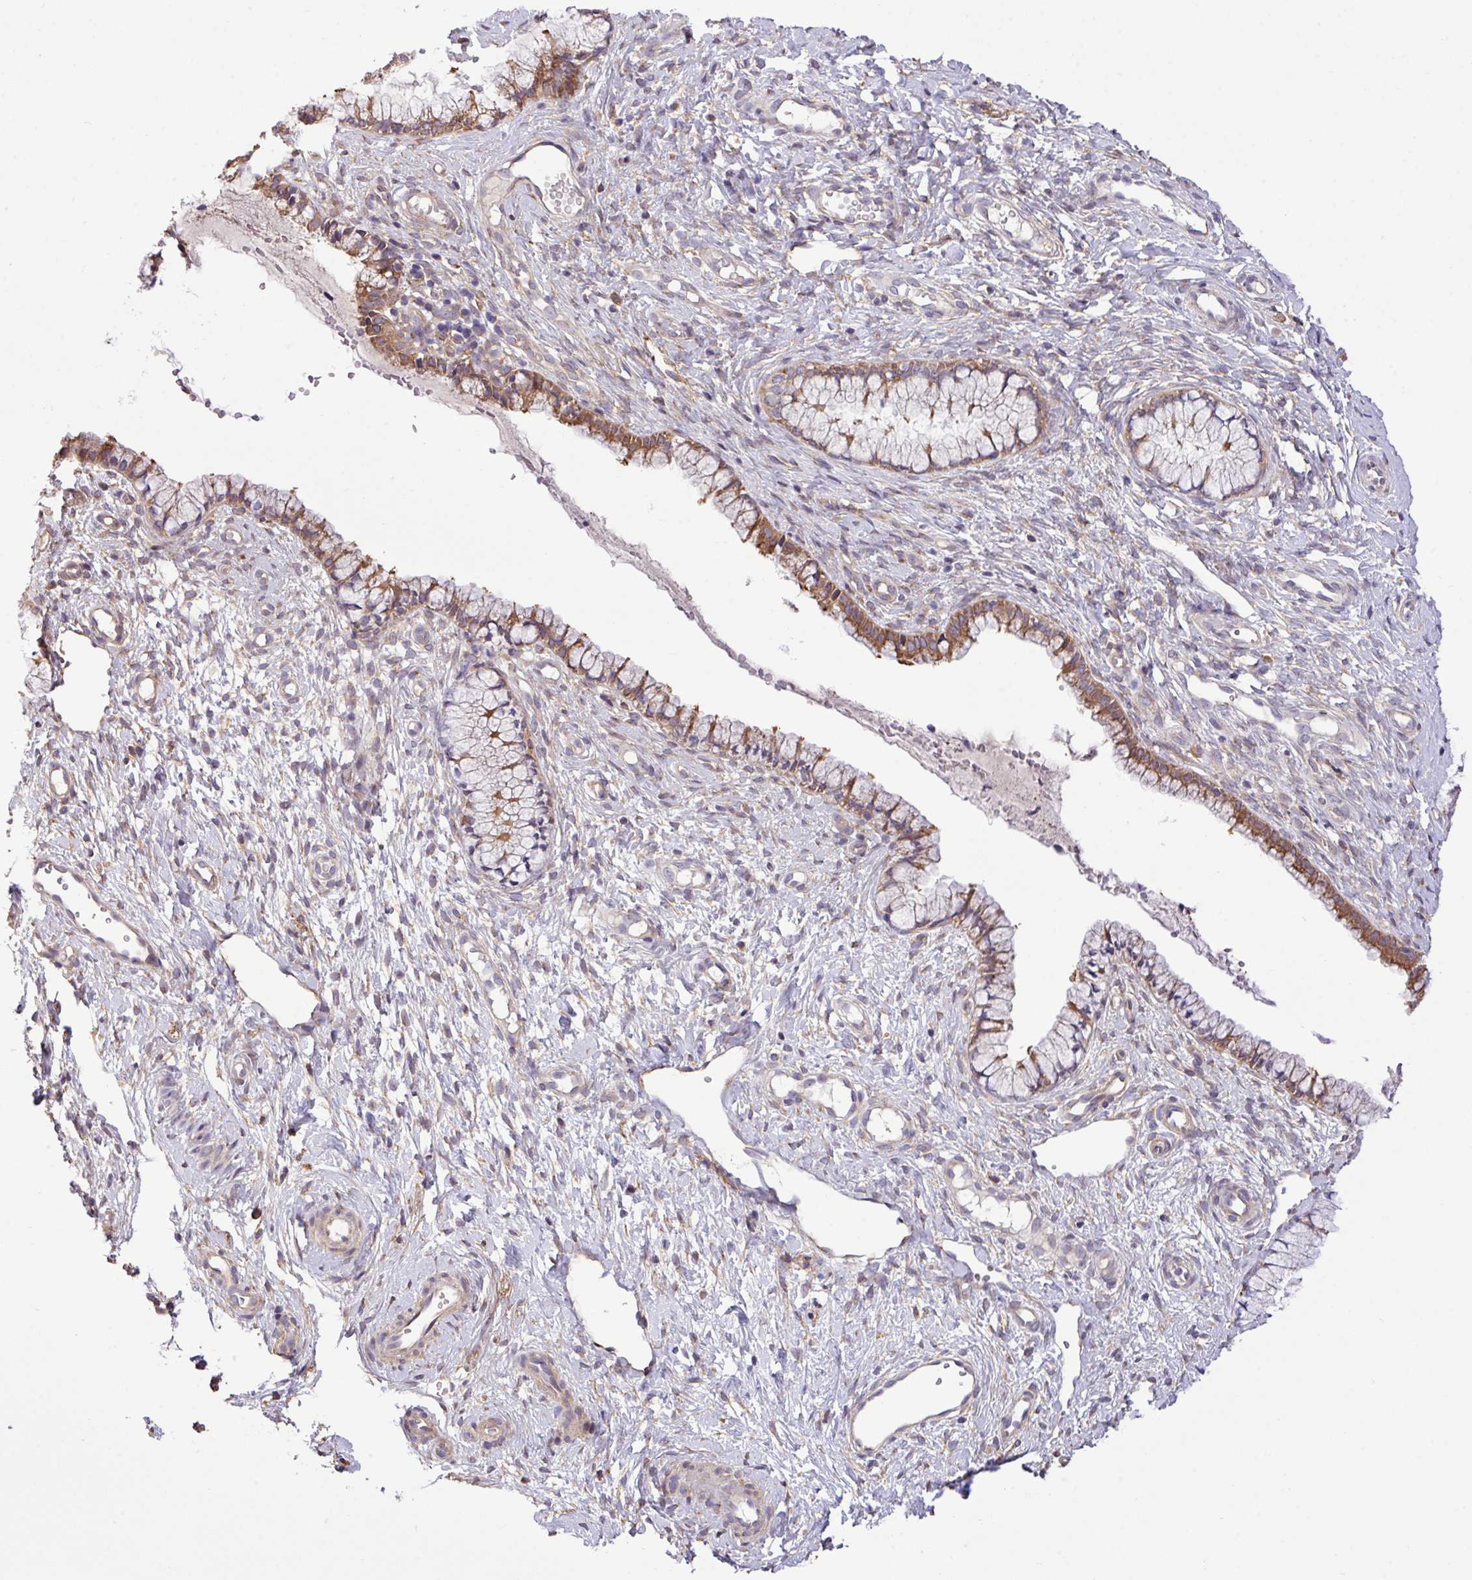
{"staining": {"intensity": "moderate", "quantity": ">75%", "location": "cytoplasmic/membranous"}, "tissue": "cervix", "cell_type": "Glandular cells", "image_type": "normal", "snomed": [{"axis": "morphology", "description": "Normal tissue, NOS"}, {"axis": "topography", "description": "Cervix"}], "caption": "A micrograph showing moderate cytoplasmic/membranous staining in approximately >75% of glandular cells in benign cervix, as visualized by brown immunohistochemical staining.", "gene": "MEGF6", "patient": {"sex": "female", "age": 36}}